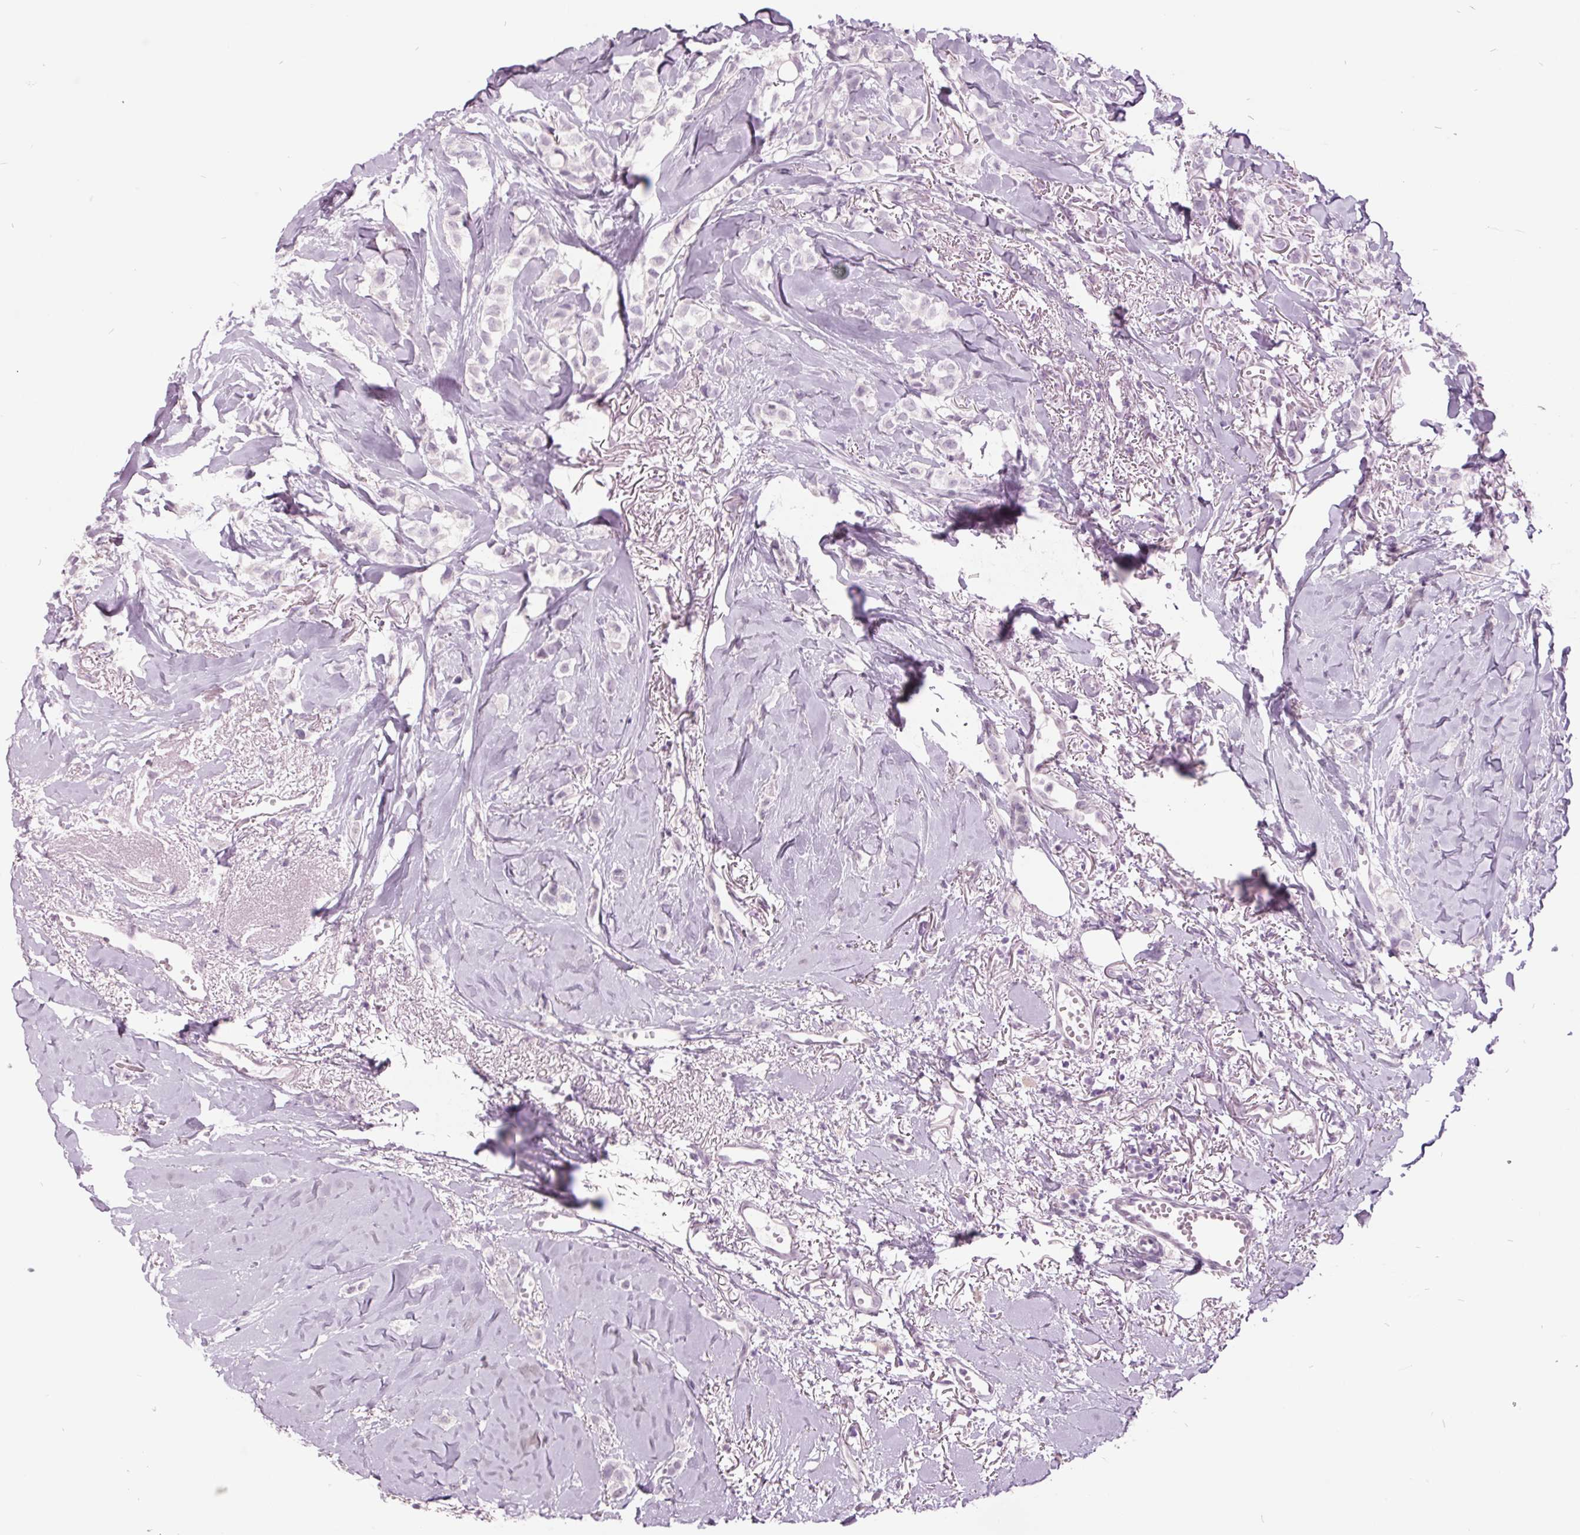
{"staining": {"intensity": "negative", "quantity": "none", "location": "none"}, "tissue": "breast cancer", "cell_type": "Tumor cells", "image_type": "cancer", "snomed": [{"axis": "morphology", "description": "Duct carcinoma"}, {"axis": "topography", "description": "Breast"}], "caption": "Immunohistochemistry micrograph of breast cancer stained for a protein (brown), which exhibits no expression in tumor cells.", "gene": "ODAD2", "patient": {"sex": "female", "age": 85}}